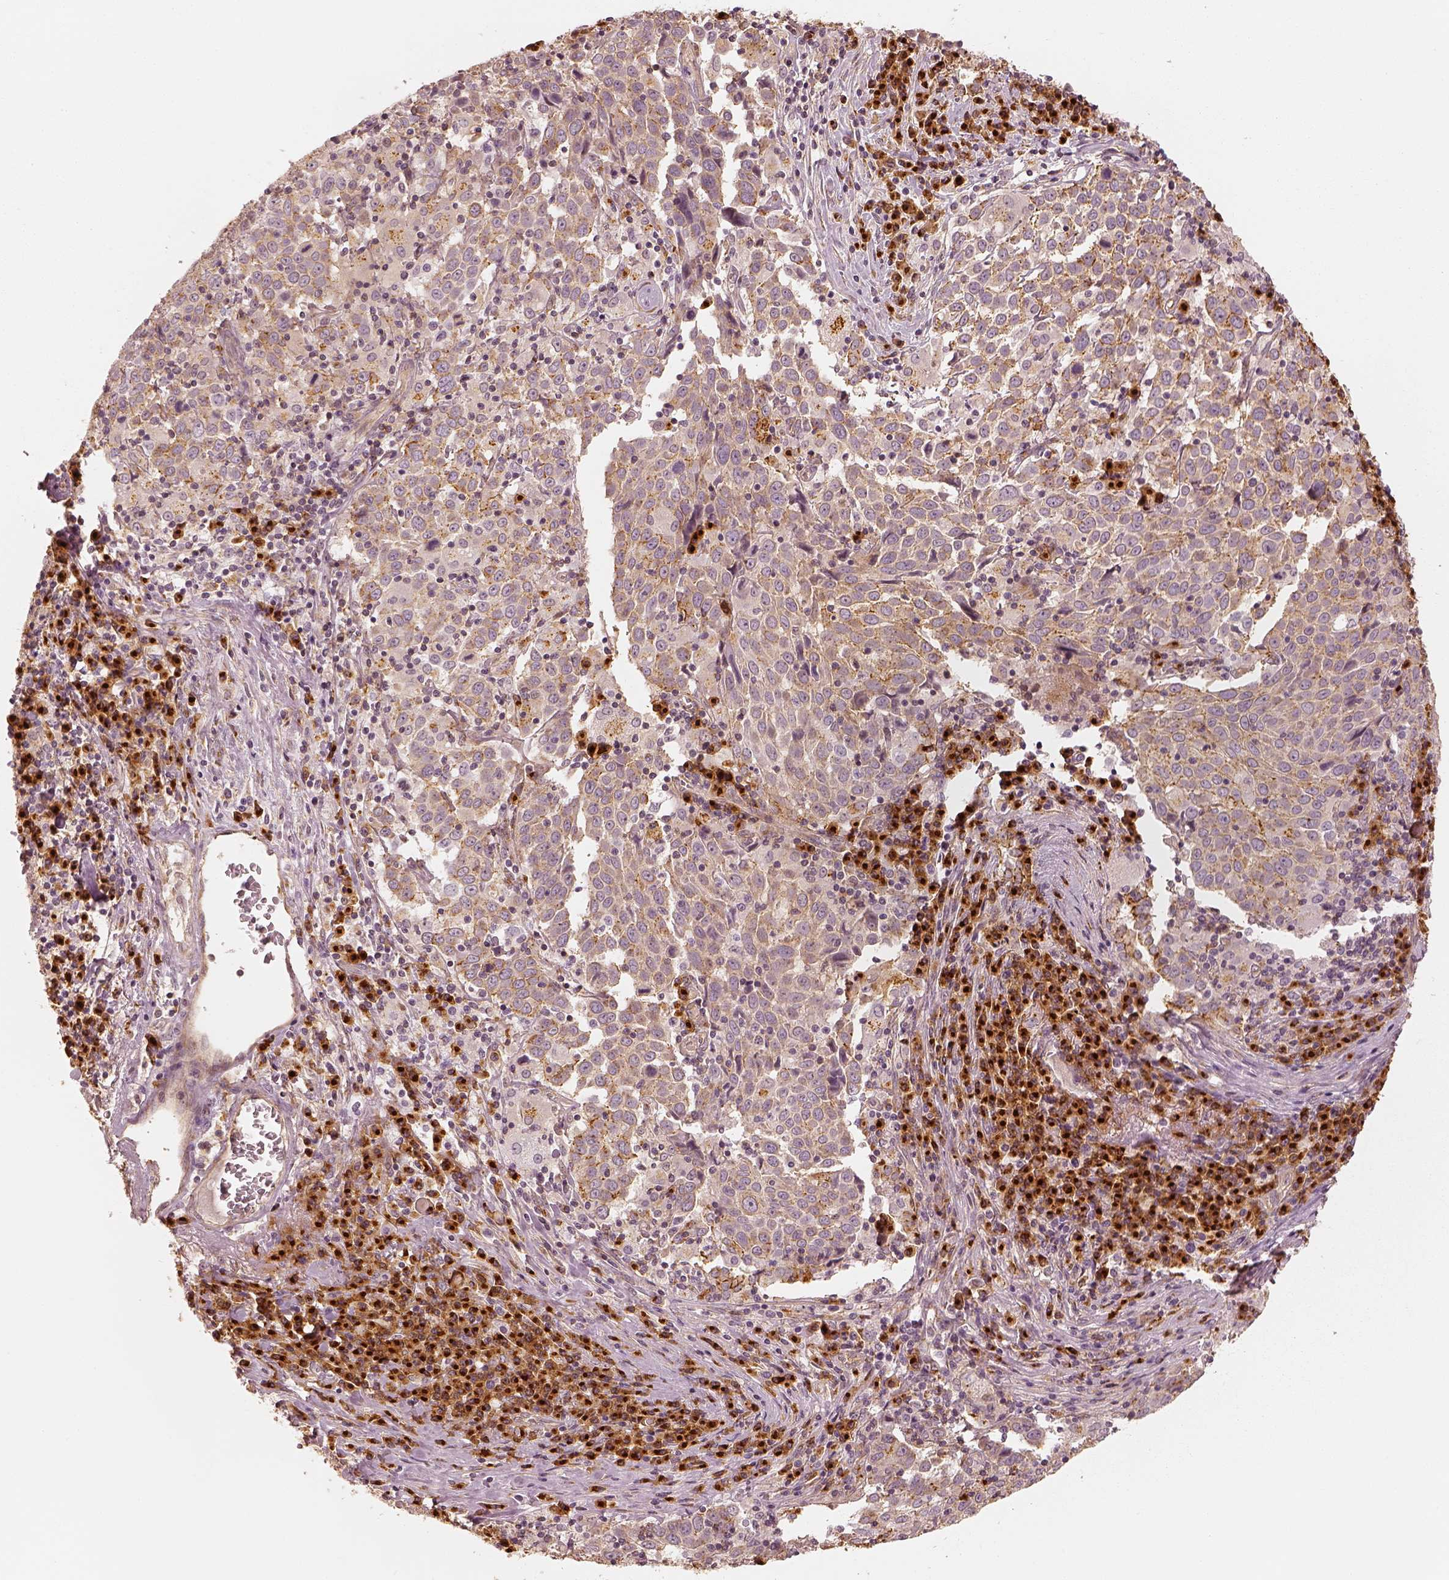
{"staining": {"intensity": "moderate", "quantity": "<25%", "location": "cytoplasmic/membranous"}, "tissue": "lung cancer", "cell_type": "Tumor cells", "image_type": "cancer", "snomed": [{"axis": "morphology", "description": "Squamous cell carcinoma, NOS"}, {"axis": "topography", "description": "Lung"}], "caption": "Tumor cells show moderate cytoplasmic/membranous positivity in about <25% of cells in lung squamous cell carcinoma.", "gene": "GORASP2", "patient": {"sex": "male", "age": 57}}